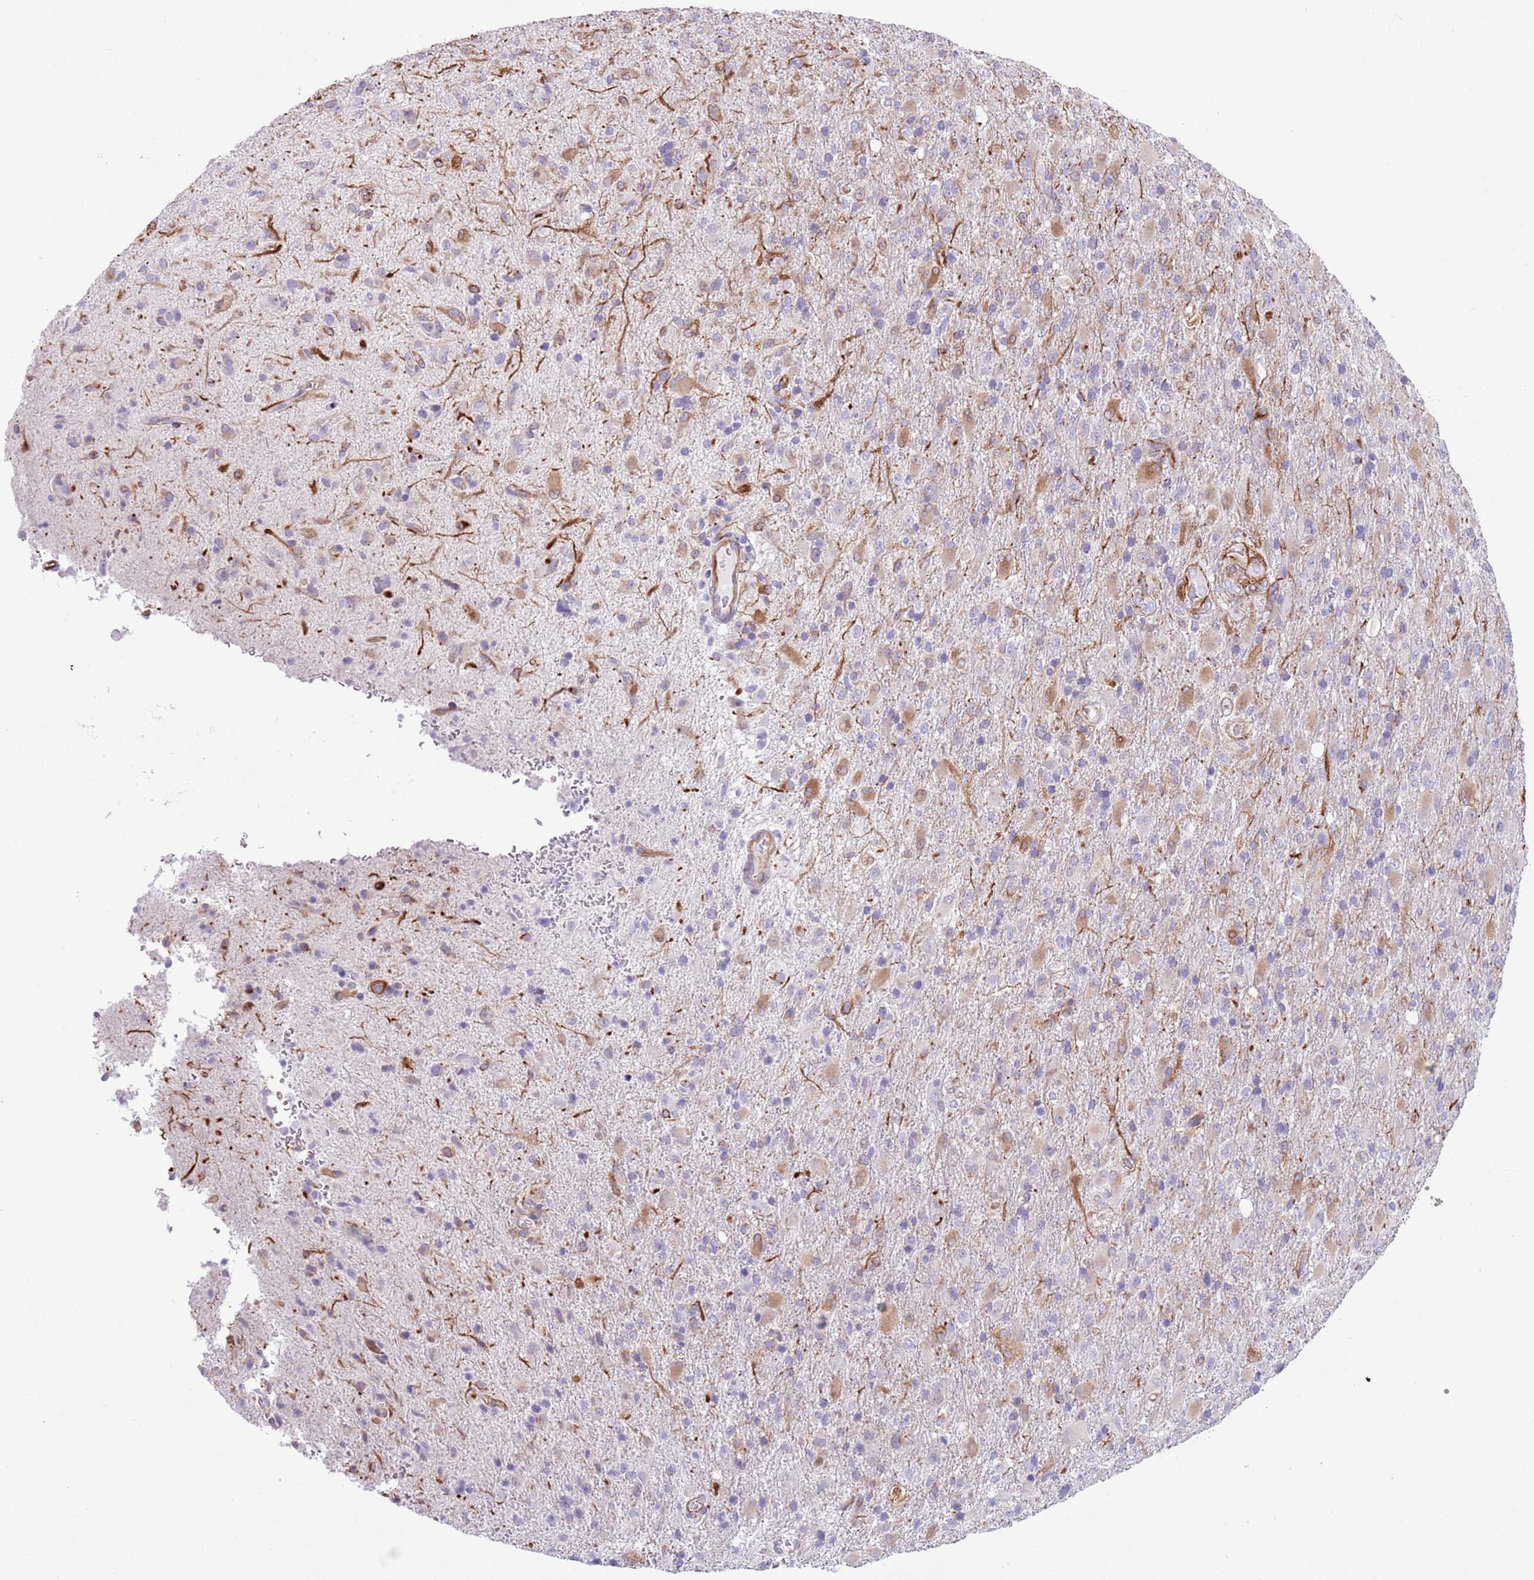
{"staining": {"intensity": "moderate", "quantity": "<25%", "location": "cytoplasmic/membranous"}, "tissue": "glioma", "cell_type": "Tumor cells", "image_type": "cancer", "snomed": [{"axis": "morphology", "description": "Glioma, malignant, Low grade"}, {"axis": "topography", "description": "Brain"}], "caption": "Immunohistochemistry (IHC) histopathology image of neoplastic tissue: malignant glioma (low-grade) stained using immunohistochemistry demonstrates low levels of moderate protein expression localized specifically in the cytoplasmic/membranous of tumor cells, appearing as a cytoplasmic/membranous brown color.", "gene": "TSGA13", "patient": {"sex": "male", "age": 65}}